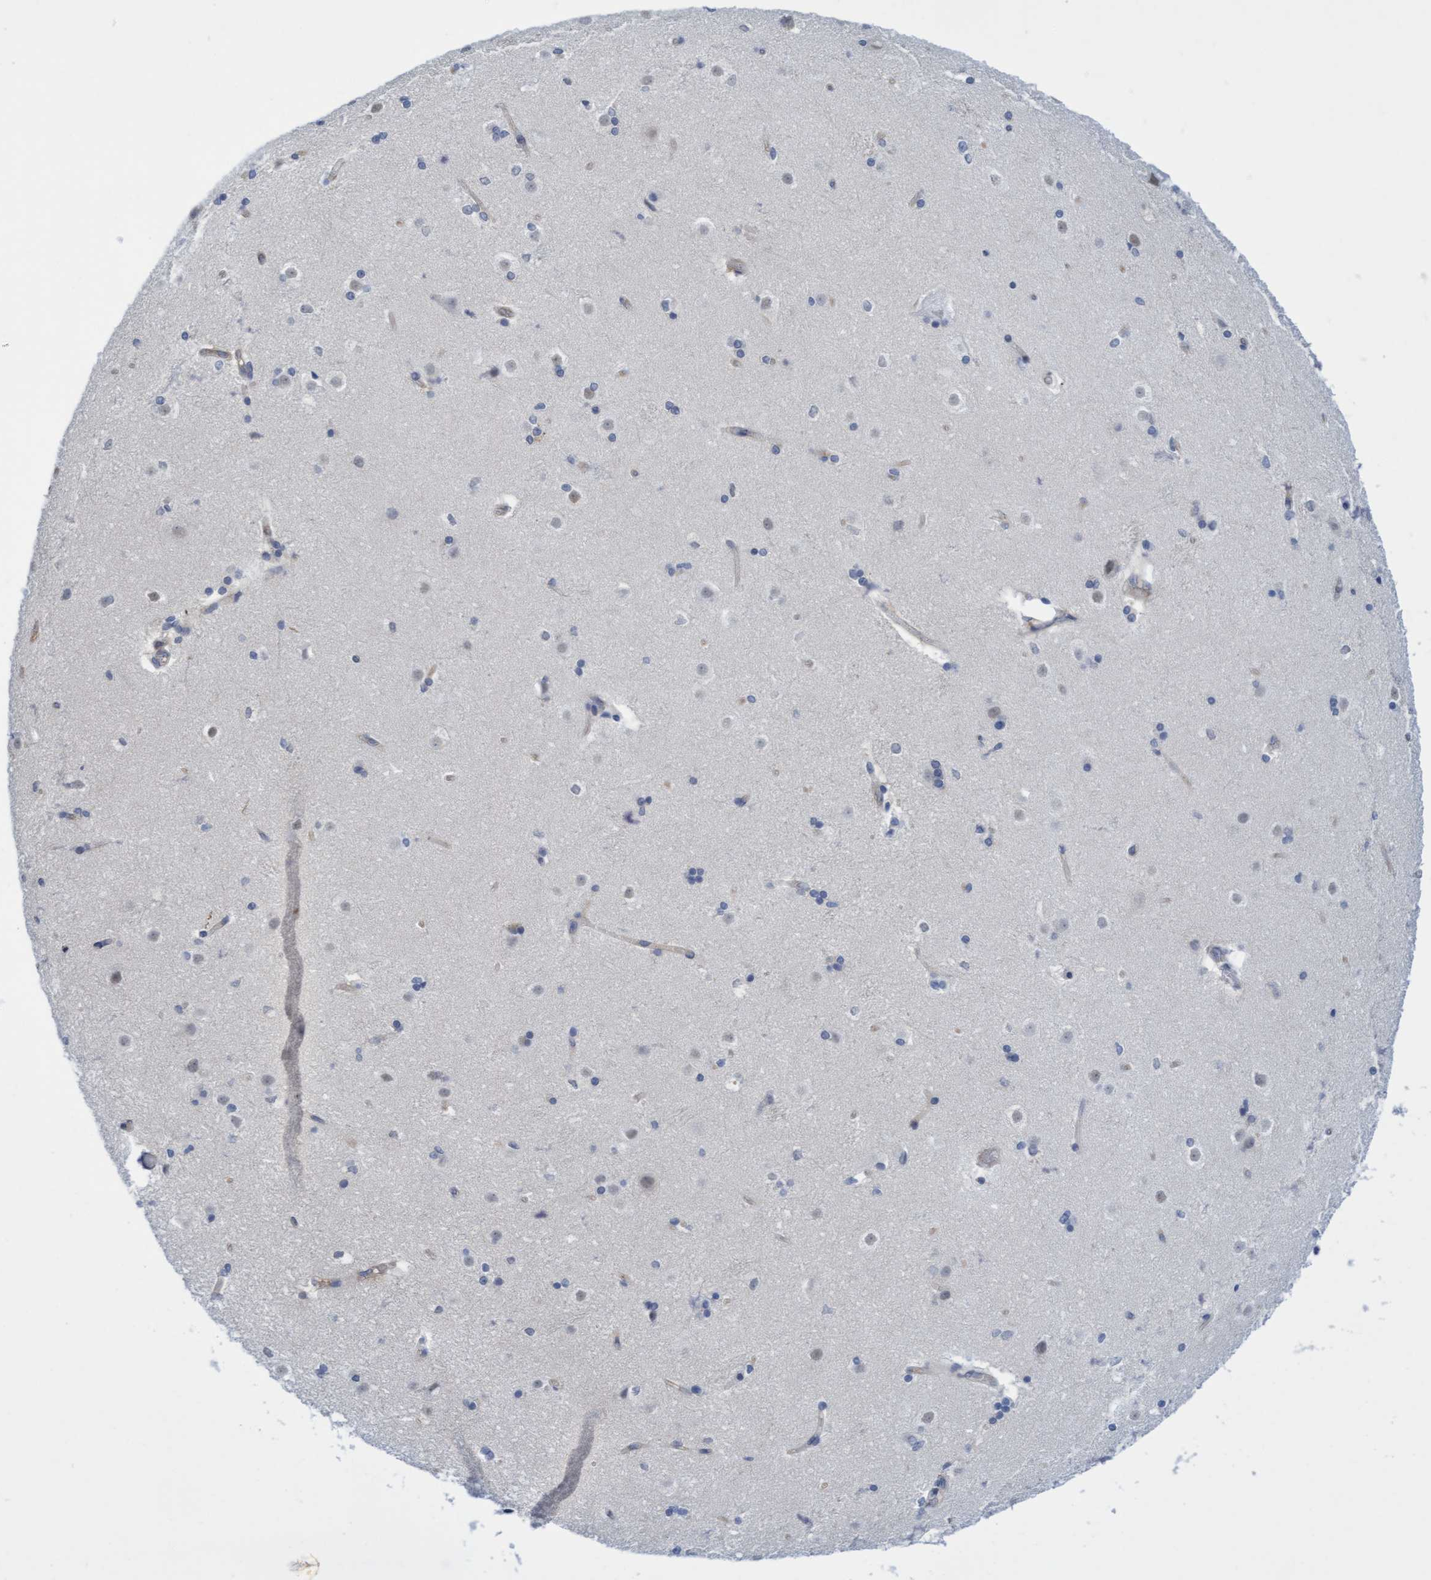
{"staining": {"intensity": "weak", "quantity": "<25%", "location": "nuclear"}, "tissue": "caudate", "cell_type": "Glial cells", "image_type": "normal", "snomed": [{"axis": "morphology", "description": "Normal tissue, NOS"}, {"axis": "topography", "description": "Lateral ventricle wall"}], "caption": "IHC image of normal caudate: caudate stained with DAB exhibits no significant protein positivity in glial cells. (DAB immunohistochemistry with hematoxylin counter stain).", "gene": "FNBP1", "patient": {"sex": "female", "age": 19}}